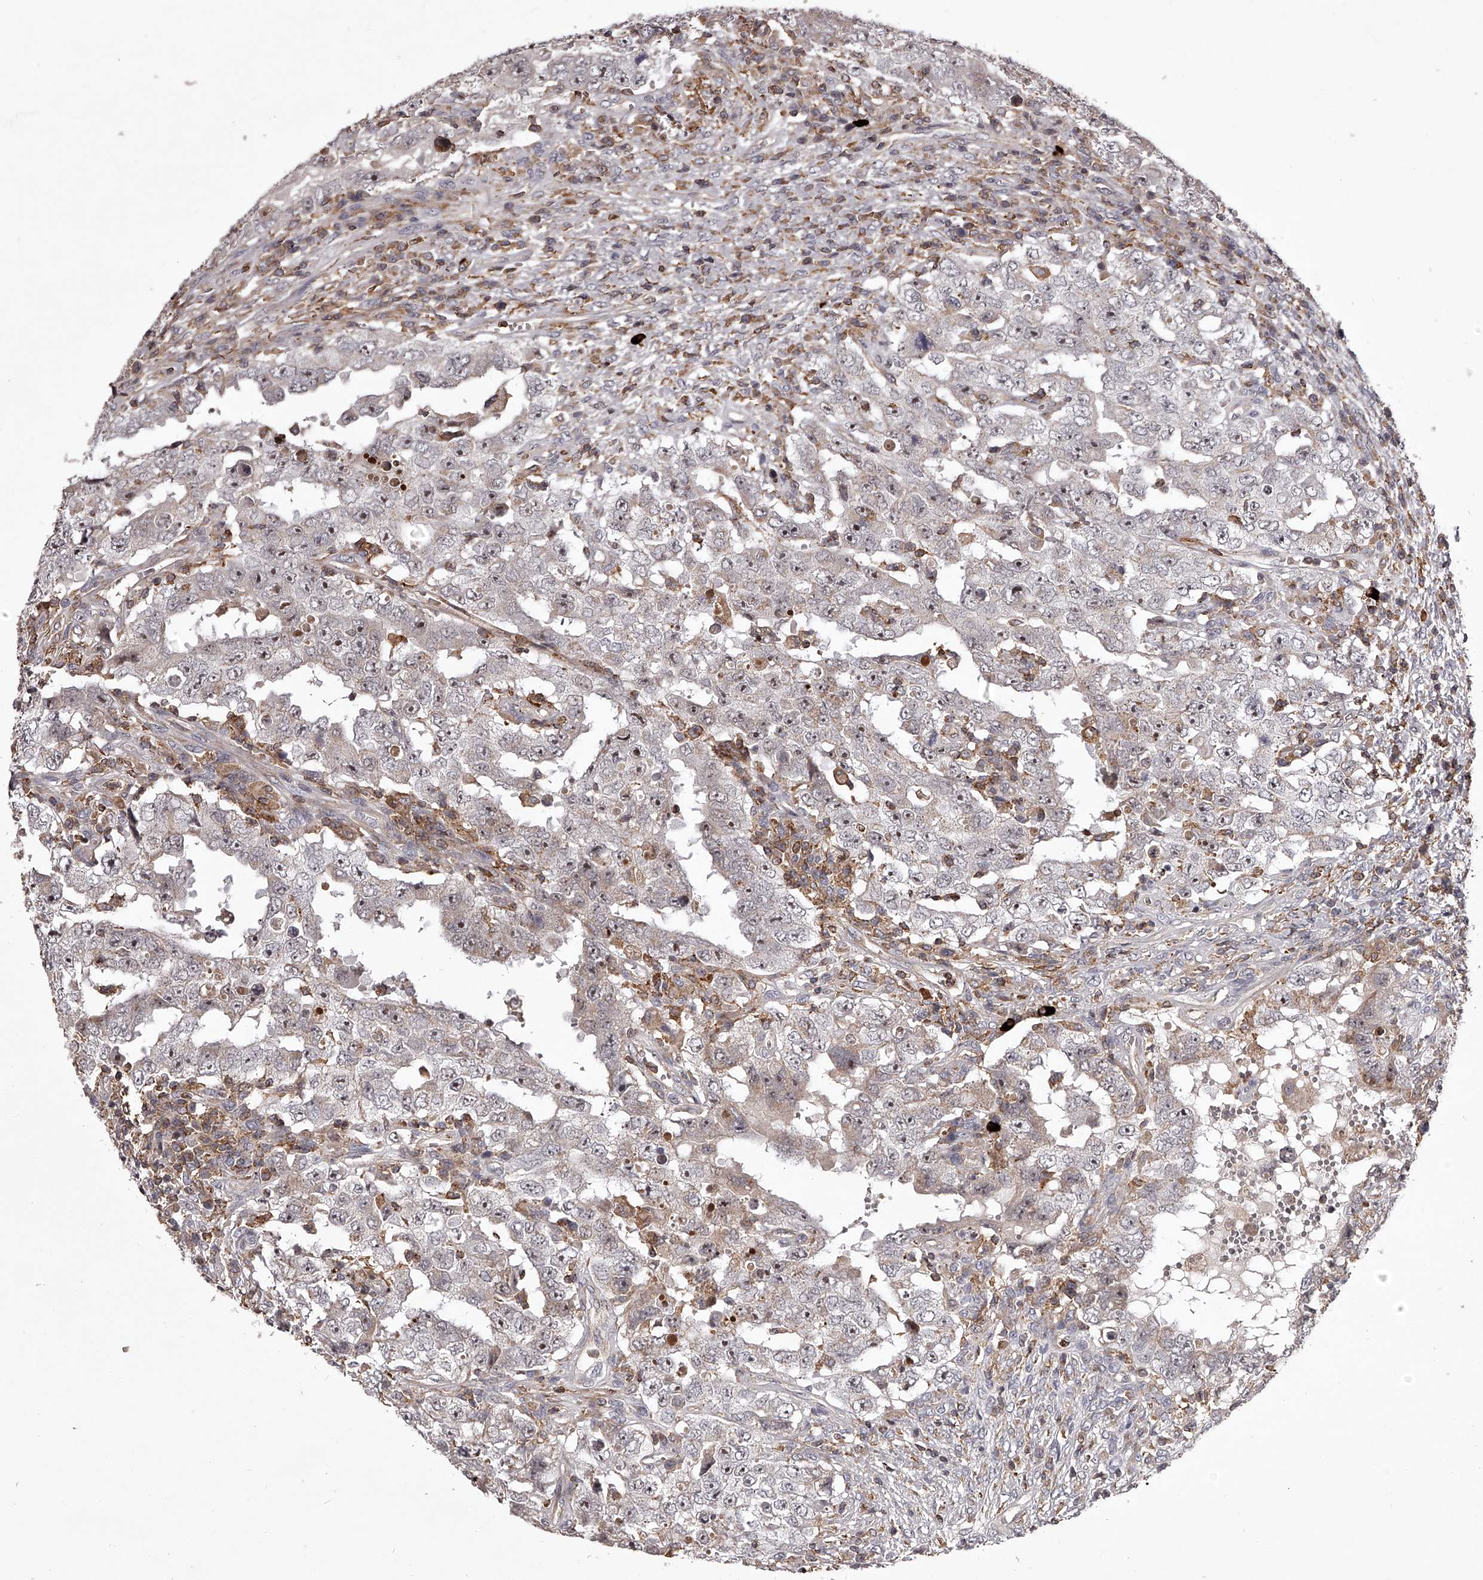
{"staining": {"intensity": "weak", "quantity": "25%-75%", "location": "nuclear"}, "tissue": "testis cancer", "cell_type": "Tumor cells", "image_type": "cancer", "snomed": [{"axis": "morphology", "description": "Carcinoma, Embryonal, NOS"}, {"axis": "topography", "description": "Testis"}], "caption": "Embryonal carcinoma (testis) was stained to show a protein in brown. There is low levels of weak nuclear positivity in approximately 25%-75% of tumor cells. Nuclei are stained in blue.", "gene": "RRP36", "patient": {"sex": "male", "age": 26}}